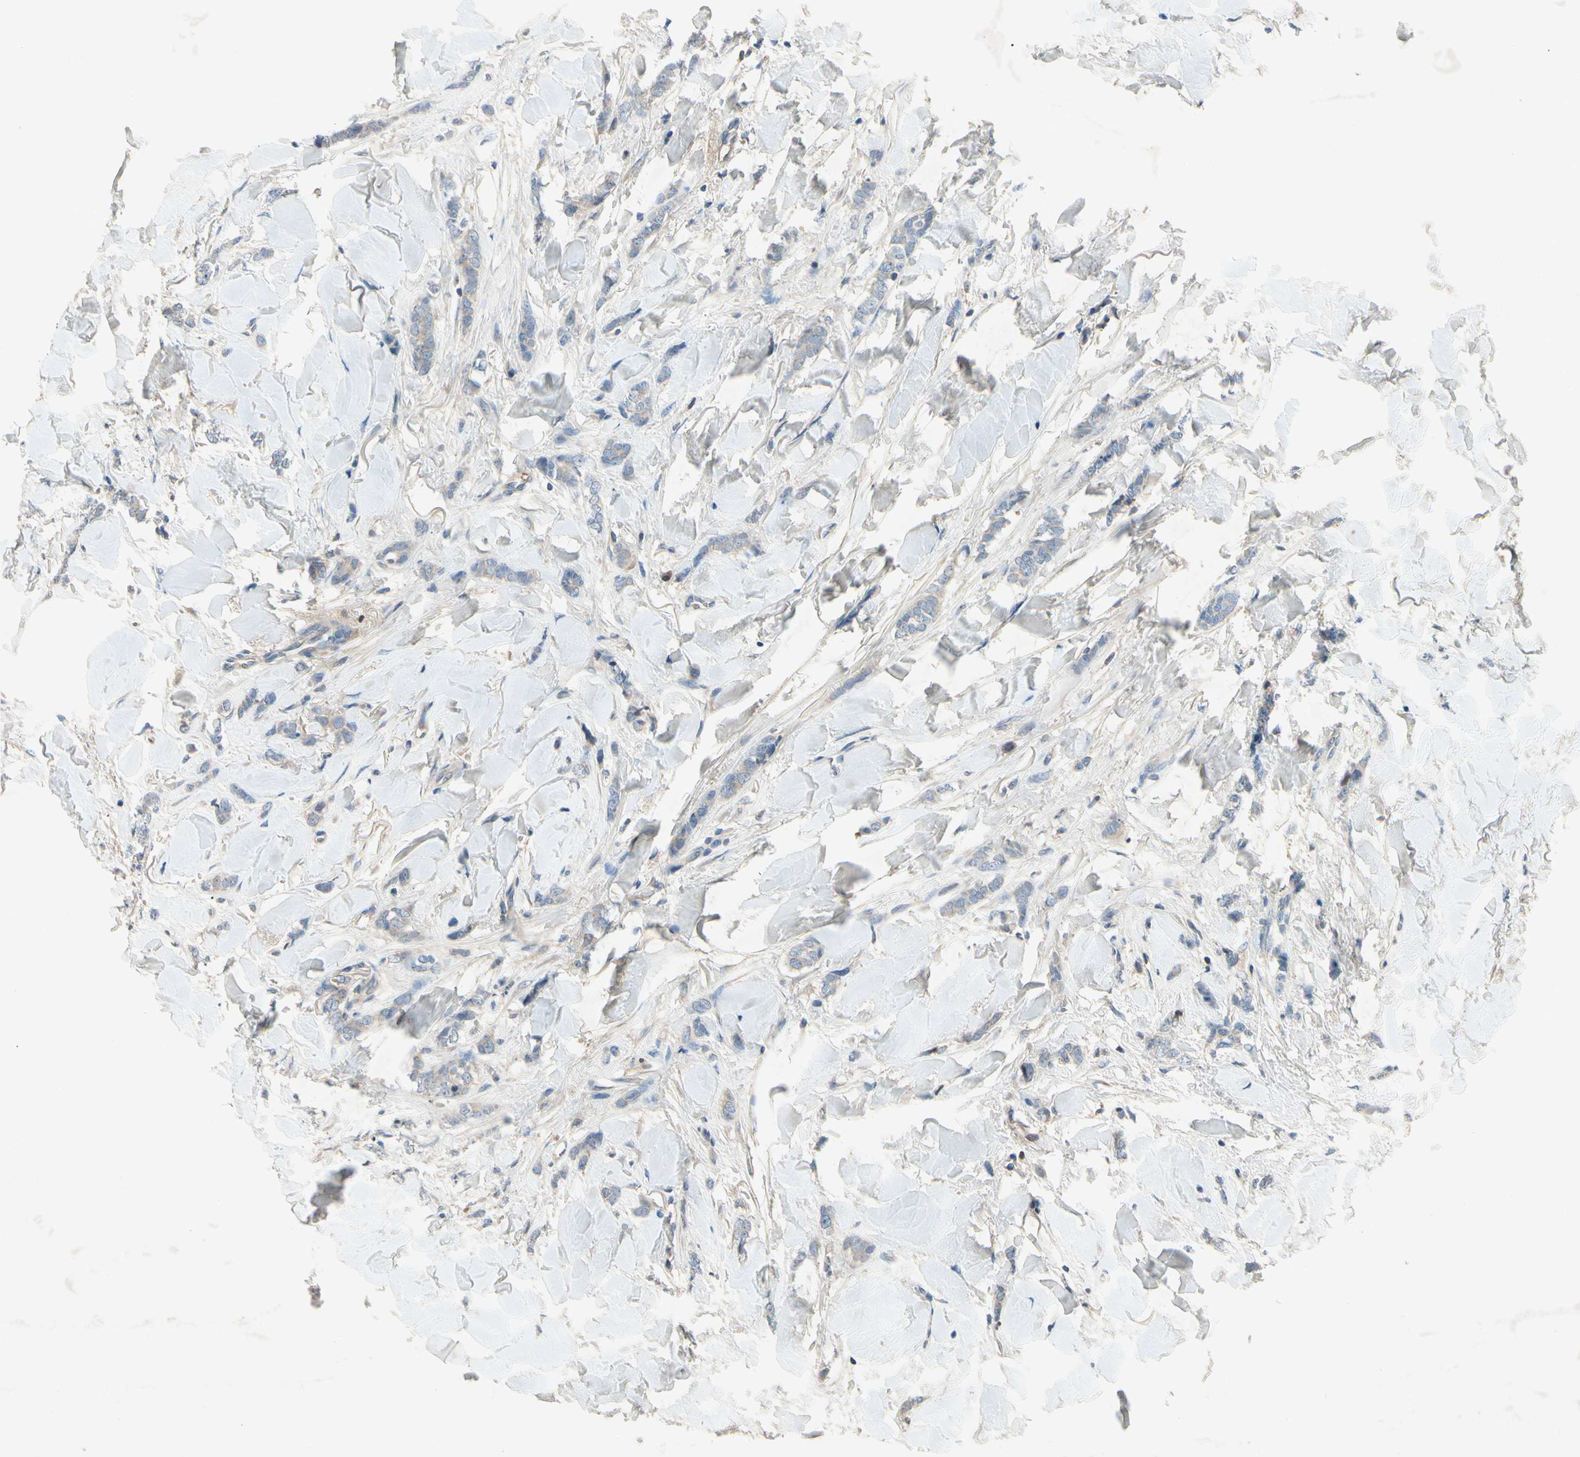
{"staining": {"intensity": "weak", "quantity": "25%-75%", "location": "cytoplasmic/membranous"}, "tissue": "breast cancer", "cell_type": "Tumor cells", "image_type": "cancer", "snomed": [{"axis": "morphology", "description": "Lobular carcinoma"}, {"axis": "topography", "description": "Skin"}, {"axis": "topography", "description": "Breast"}], "caption": "Immunohistochemical staining of breast cancer displays weak cytoplasmic/membranous protein staining in approximately 25%-75% of tumor cells. (DAB (3,3'-diaminobenzidine) IHC, brown staining for protein, blue staining for nuclei).", "gene": "IL1RL1", "patient": {"sex": "female", "age": 46}}